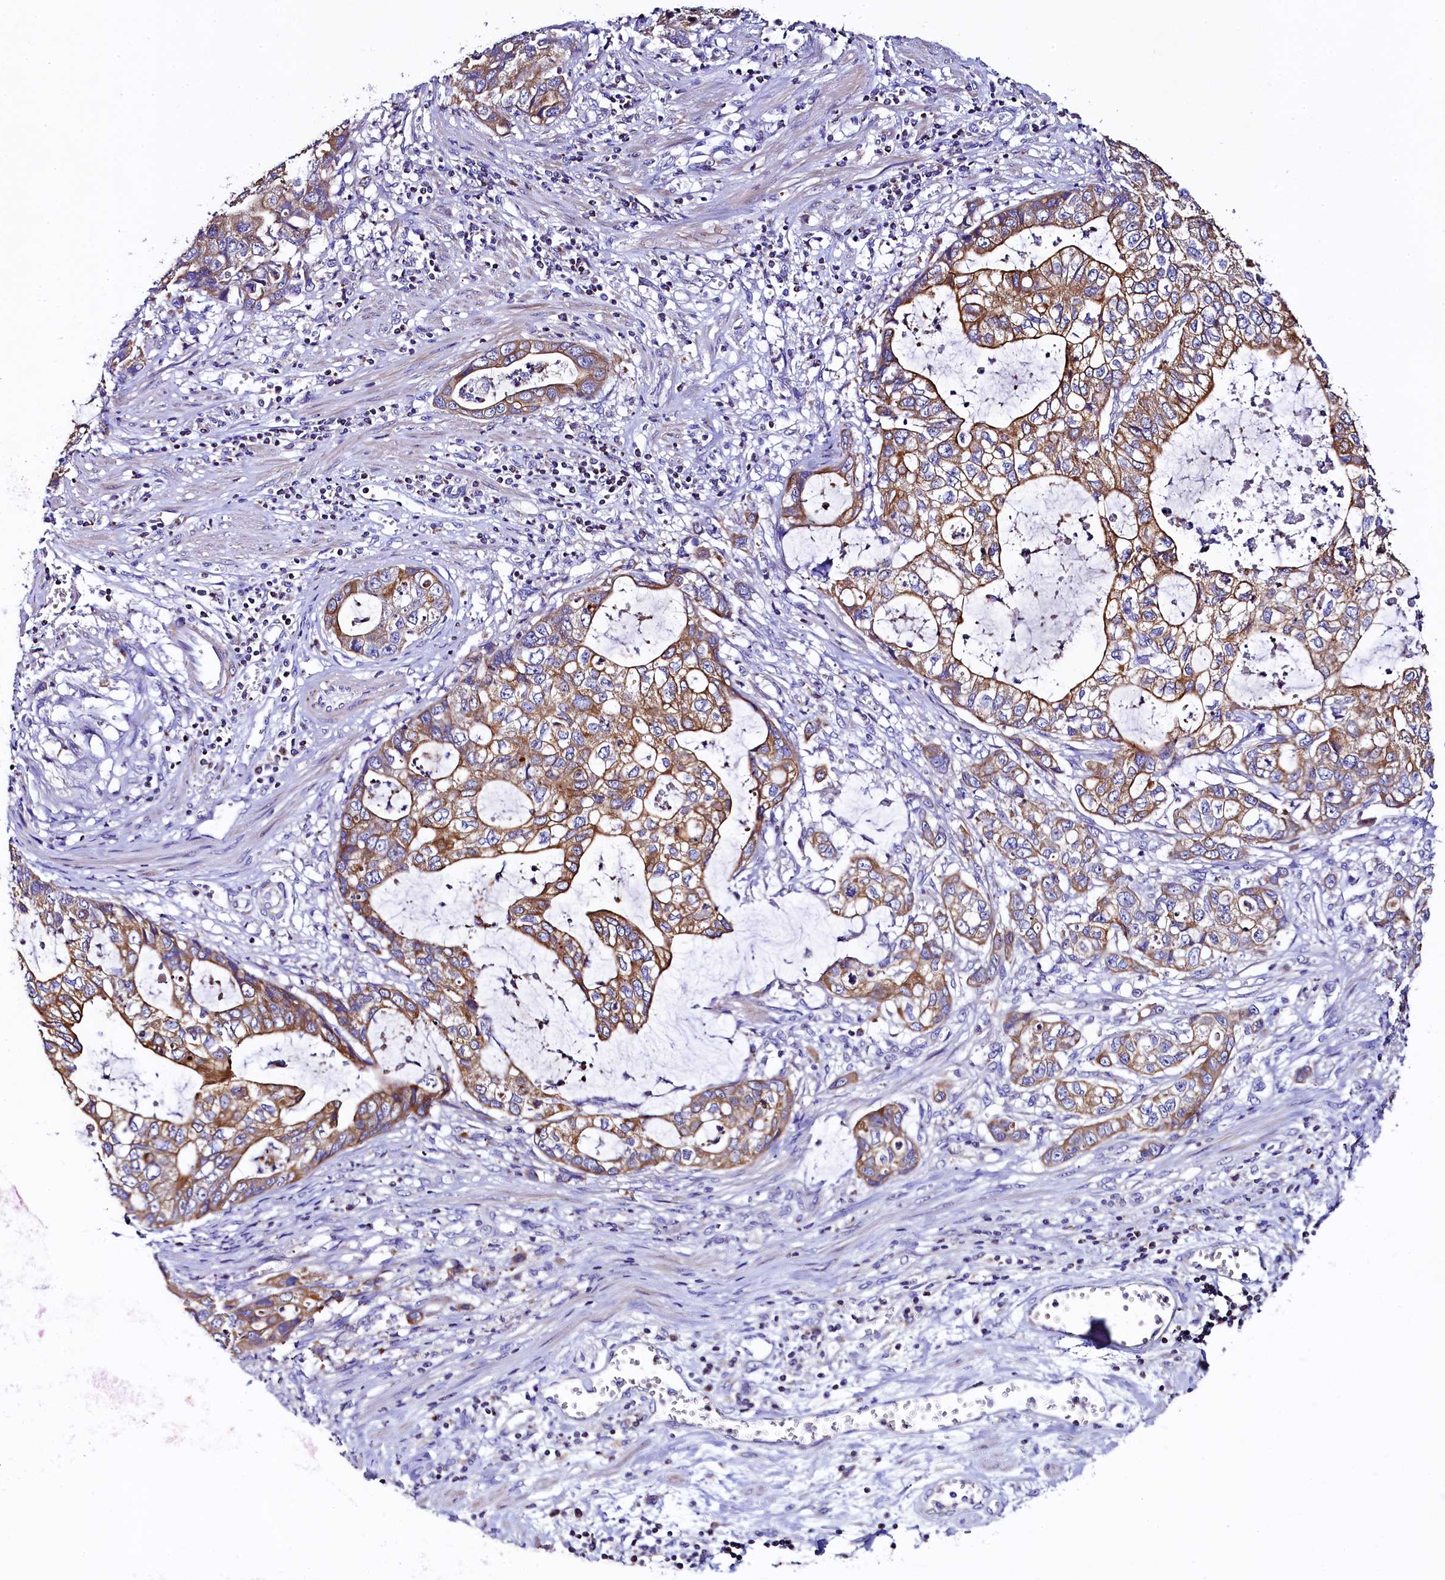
{"staining": {"intensity": "moderate", "quantity": "25%-75%", "location": "cytoplasmic/membranous"}, "tissue": "stomach cancer", "cell_type": "Tumor cells", "image_type": "cancer", "snomed": [{"axis": "morphology", "description": "Adenocarcinoma, NOS"}, {"axis": "topography", "description": "Stomach, upper"}], "caption": "Protein staining of adenocarcinoma (stomach) tissue demonstrates moderate cytoplasmic/membranous staining in about 25%-75% of tumor cells.", "gene": "CLYBL", "patient": {"sex": "female", "age": 52}}